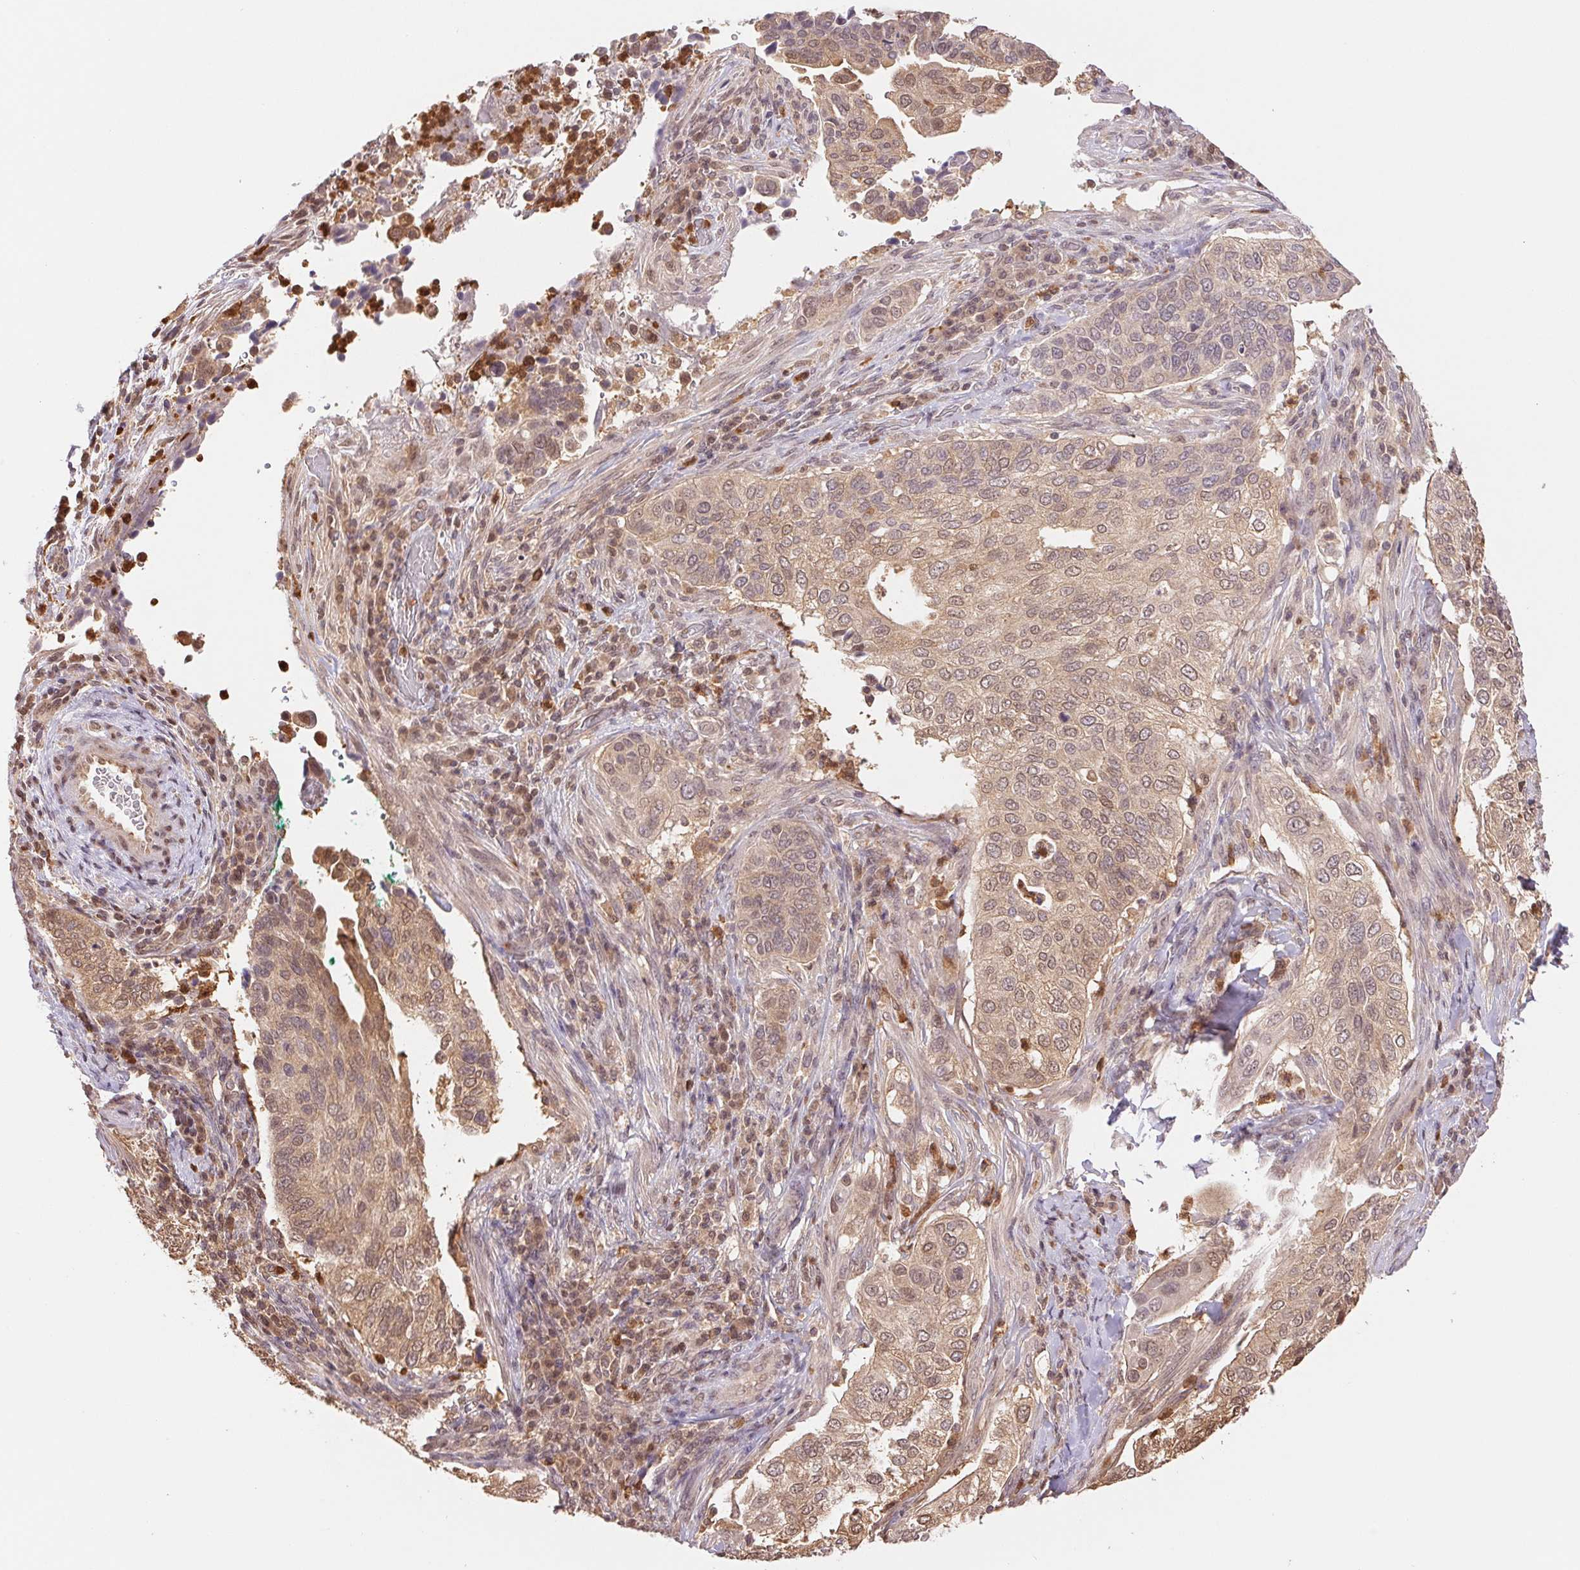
{"staining": {"intensity": "weak", "quantity": ">75%", "location": "cytoplasmic/membranous,nuclear"}, "tissue": "cervical cancer", "cell_type": "Tumor cells", "image_type": "cancer", "snomed": [{"axis": "morphology", "description": "Squamous cell carcinoma, NOS"}, {"axis": "topography", "description": "Cervix"}], "caption": "Protein analysis of cervical cancer (squamous cell carcinoma) tissue demonstrates weak cytoplasmic/membranous and nuclear expression in about >75% of tumor cells. Using DAB (brown) and hematoxylin (blue) stains, captured at high magnification using brightfield microscopy.", "gene": "CDC123", "patient": {"sex": "female", "age": 38}}